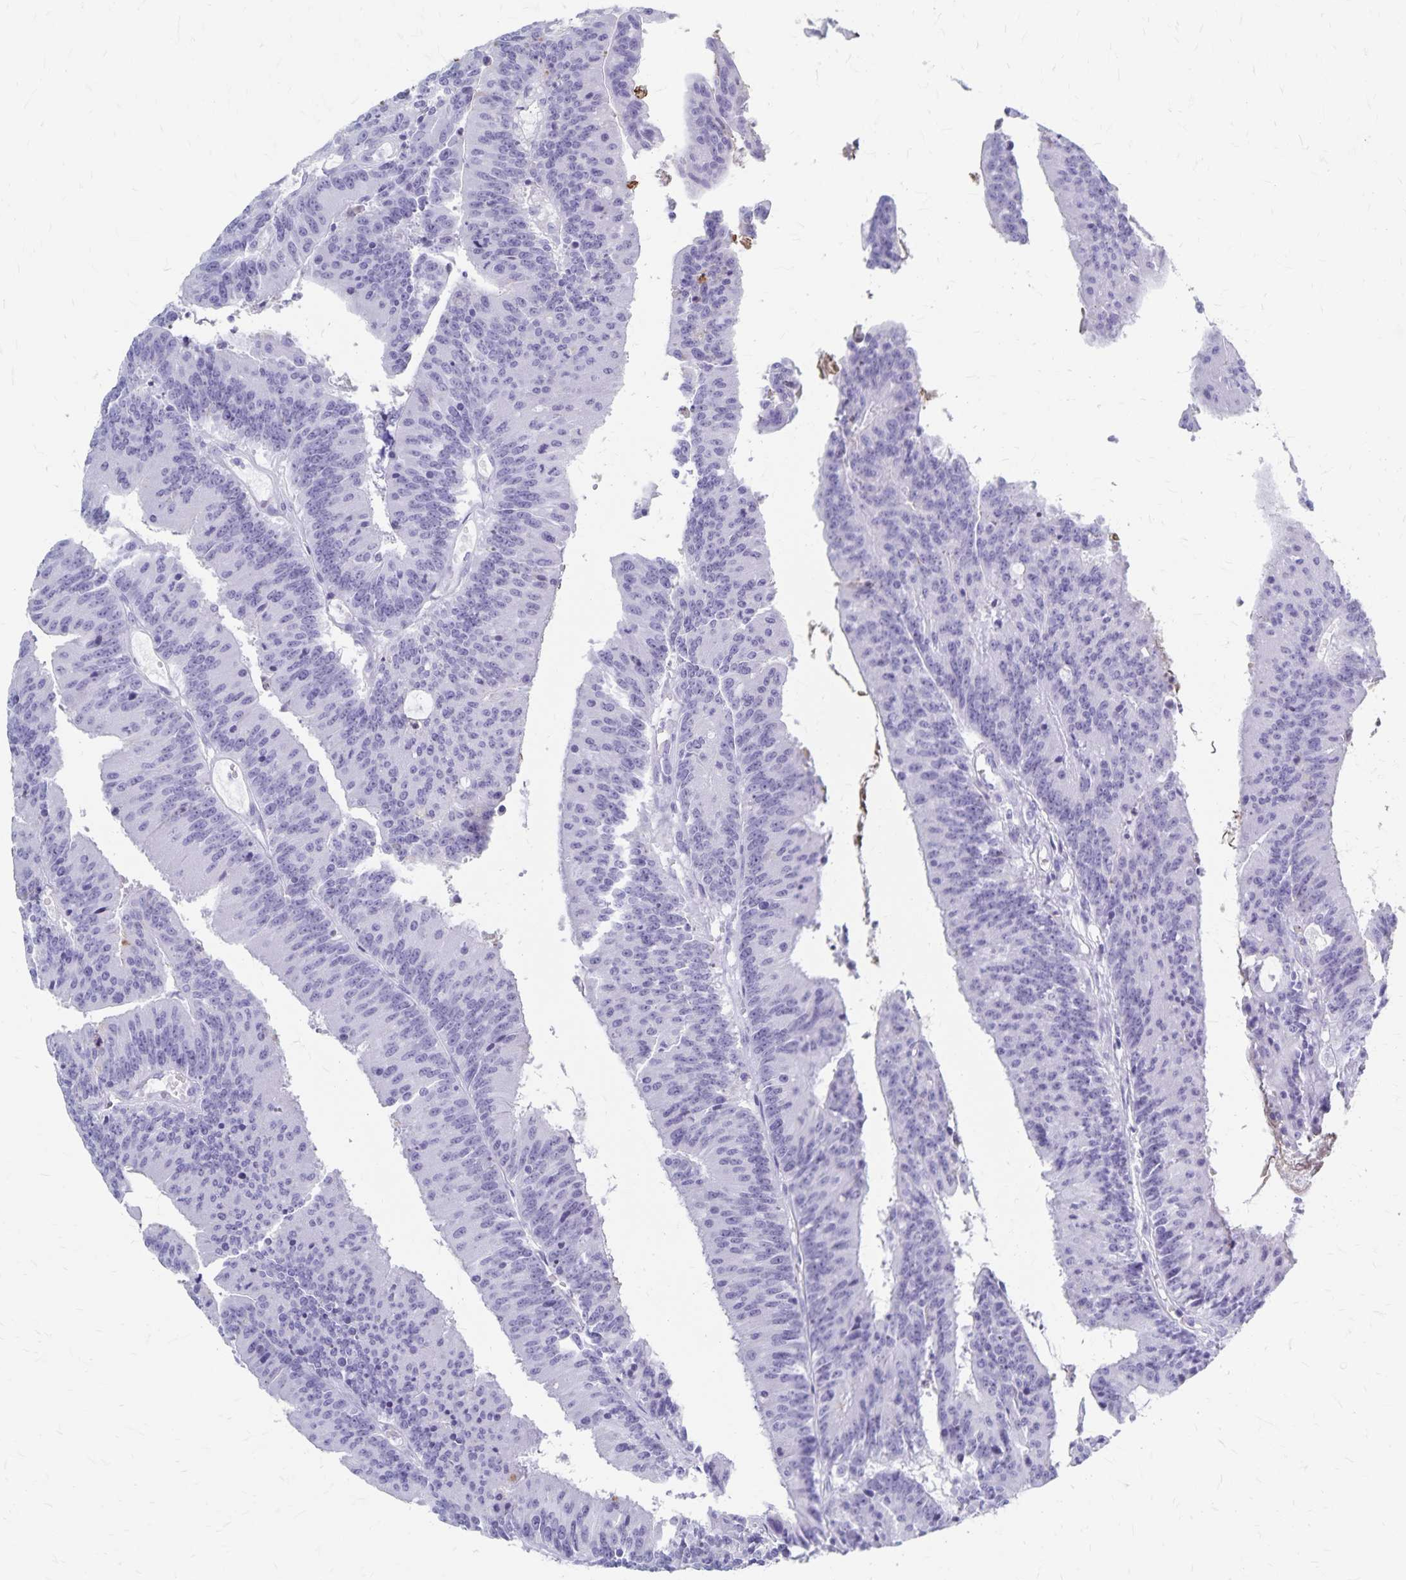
{"staining": {"intensity": "moderate", "quantity": "<25%", "location": "cytoplasmic/membranous"}, "tissue": "colorectal cancer", "cell_type": "Tumor cells", "image_type": "cancer", "snomed": [{"axis": "morphology", "description": "Adenocarcinoma, NOS"}, {"axis": "topography", "description": "Colon"}], "caption": "Tumor cells reveal moderate cytoplasmic/membranous staining in about <25% of cells in colorectal cancer.", "gene": "GPBAR1", "patient": {"sex": "female", "age": 78}}